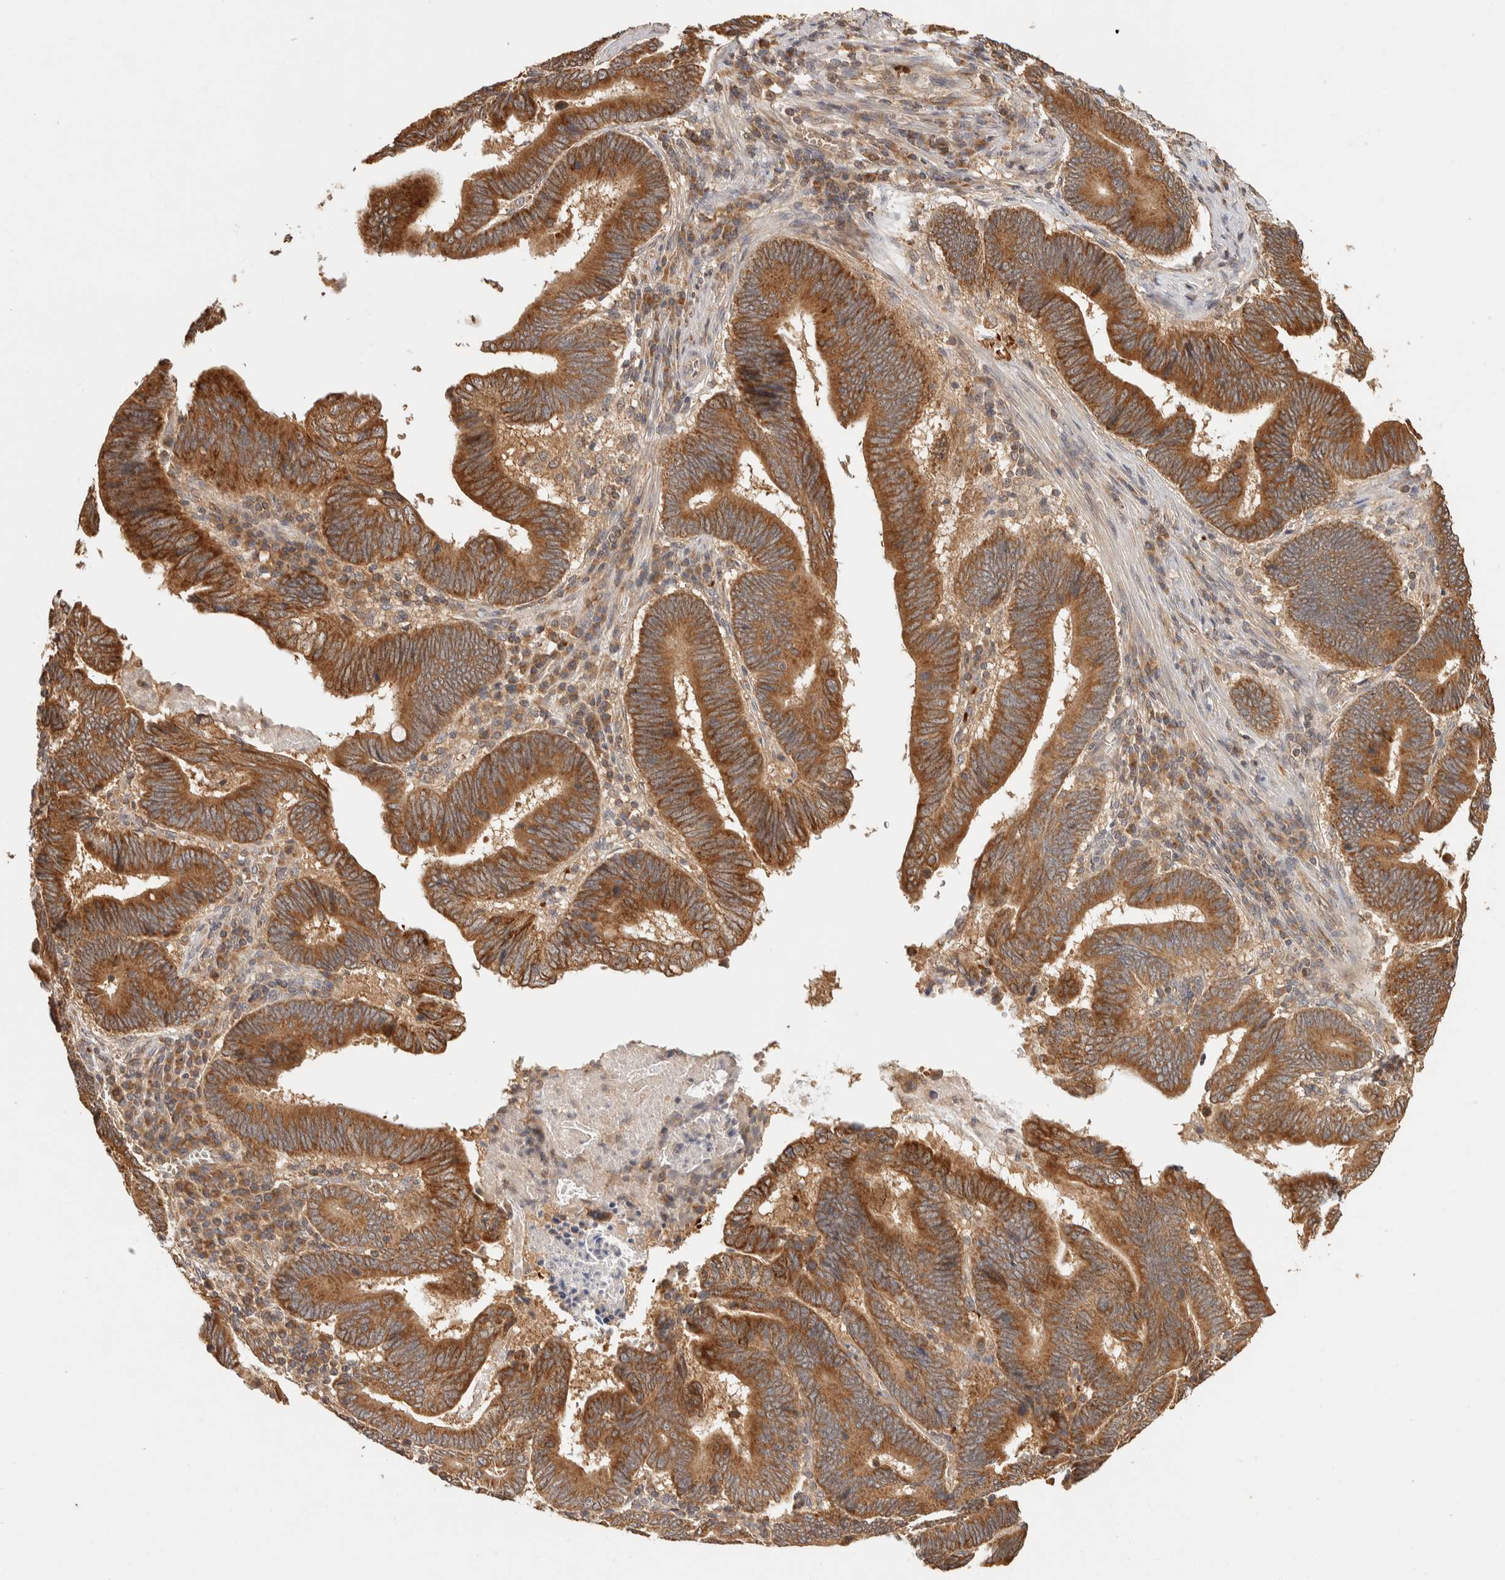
{"staining": {"intensity": "strong", "quantity": ">75%", "location": "cytoplasmic/membranous"}, "tissue": "pancreatic cancer", "cell_type": "Tumor cells", "image_type": "cancer", "snomed": [{"axis": "morphology", "description": "Adenocarcinoma, NOS"}, {"axis": "topography", "description": "Pancreas"}], "caption": "Pancreatic cancer (adenocarcinoma) stained for a protein reveals strong cytoplasmic/membranous positivity in tumor cells.", "gene": "TTI2", "patient": {"sex": "female", "age": 70}}